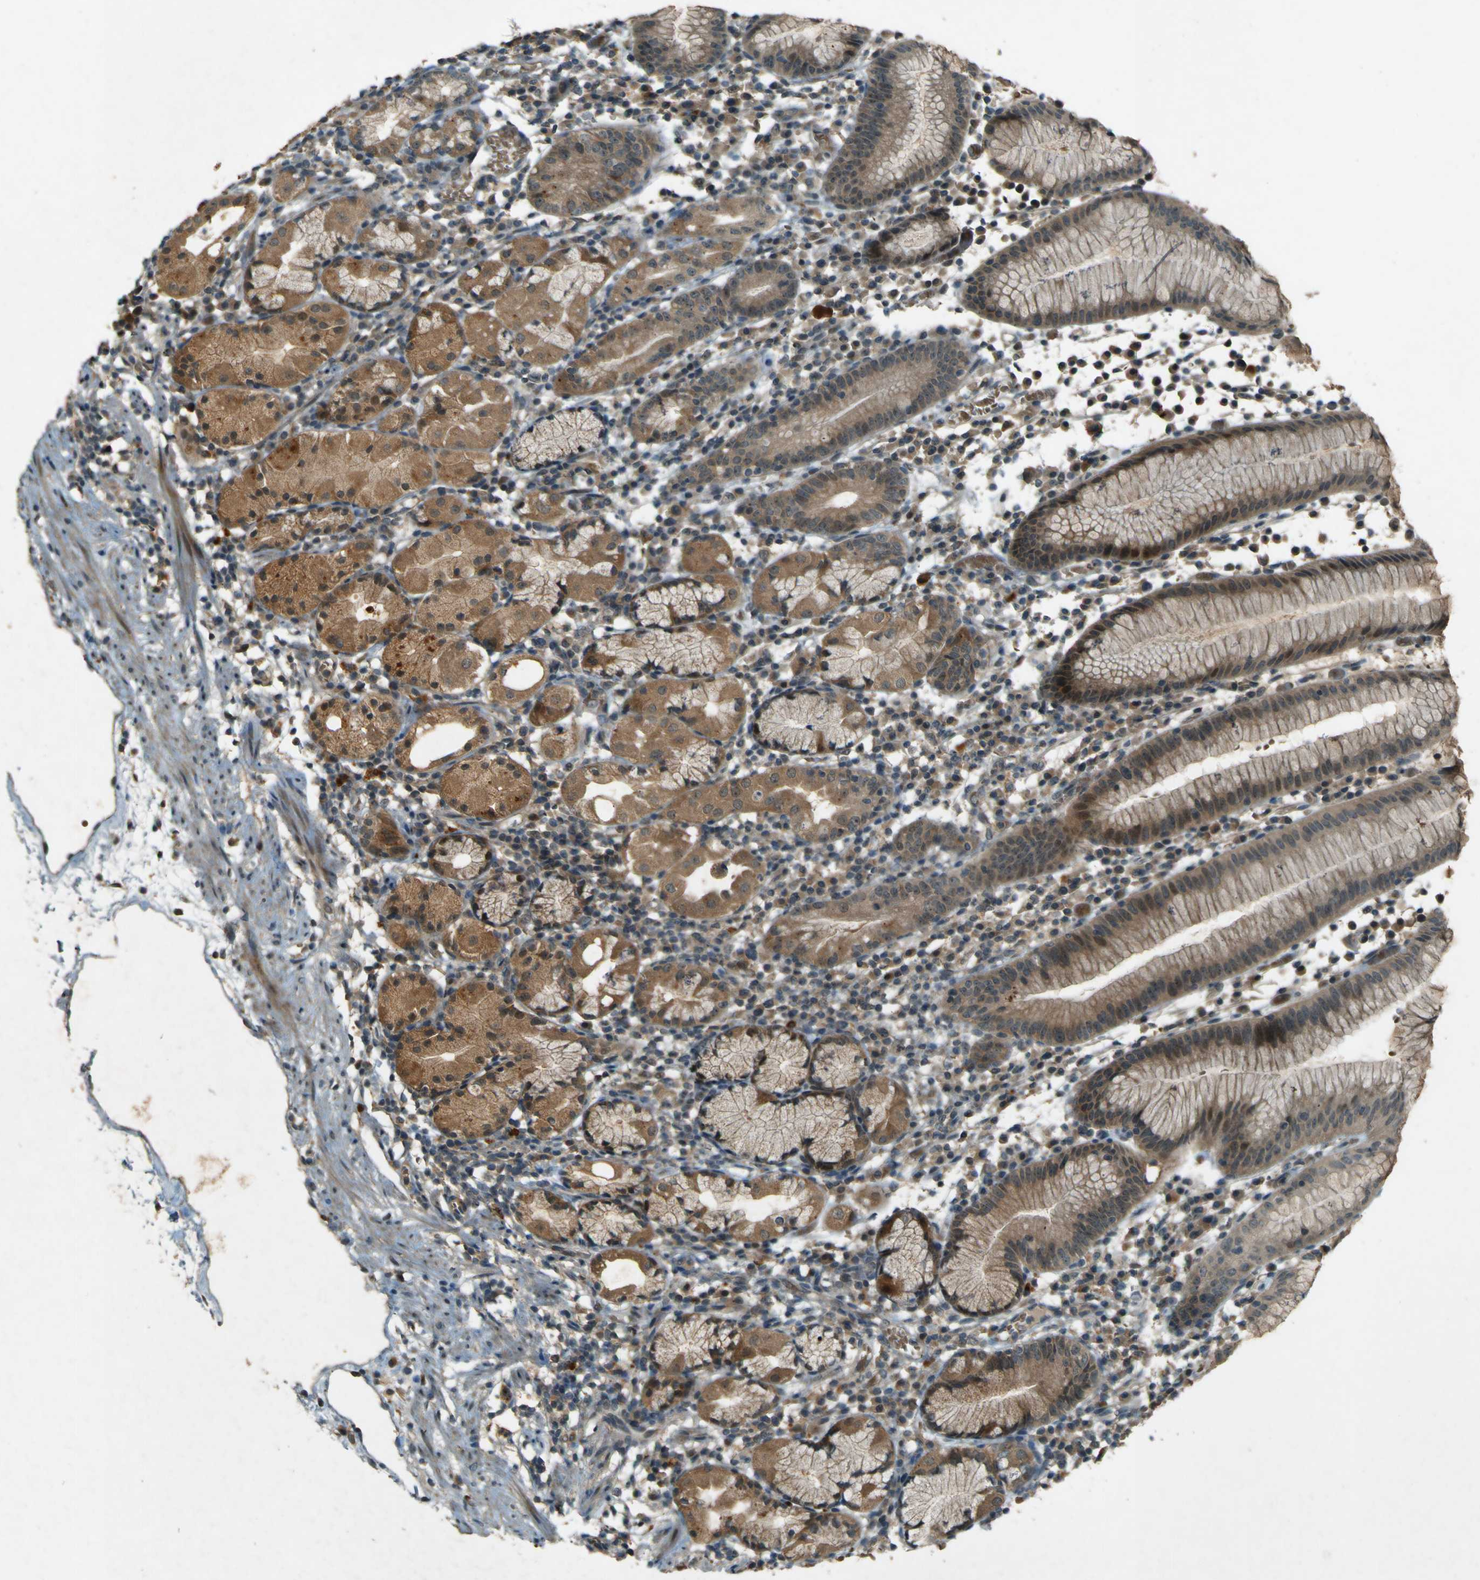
{"staining": {"intensity": "moderate", "quantity": "25%-75%", "location": "cytoplasmic/membranous"}, "tissue": "stomach", "cell_type": "Glandular cells", "image_type": "normal", "snomed": [{"axis": "morphology", "description": "Normal tissue, NOS"}, {"axis": "topography", "description": "Stomach"}, {"axis": "topography", "description": "Stomach, lower"}], "caption": "The immunohistochemical stain labels moderate cytoplasmic/membranous positivity in glandular cells of normal stomach. The staining was performed using DAB (3,3'-diaminobenzidine), with brown indicating positive protein expression. Nuclei are stained blue with hematoxylin.", "gene": "MPDZ", "patient": {"sex": "female", "age": 75}}